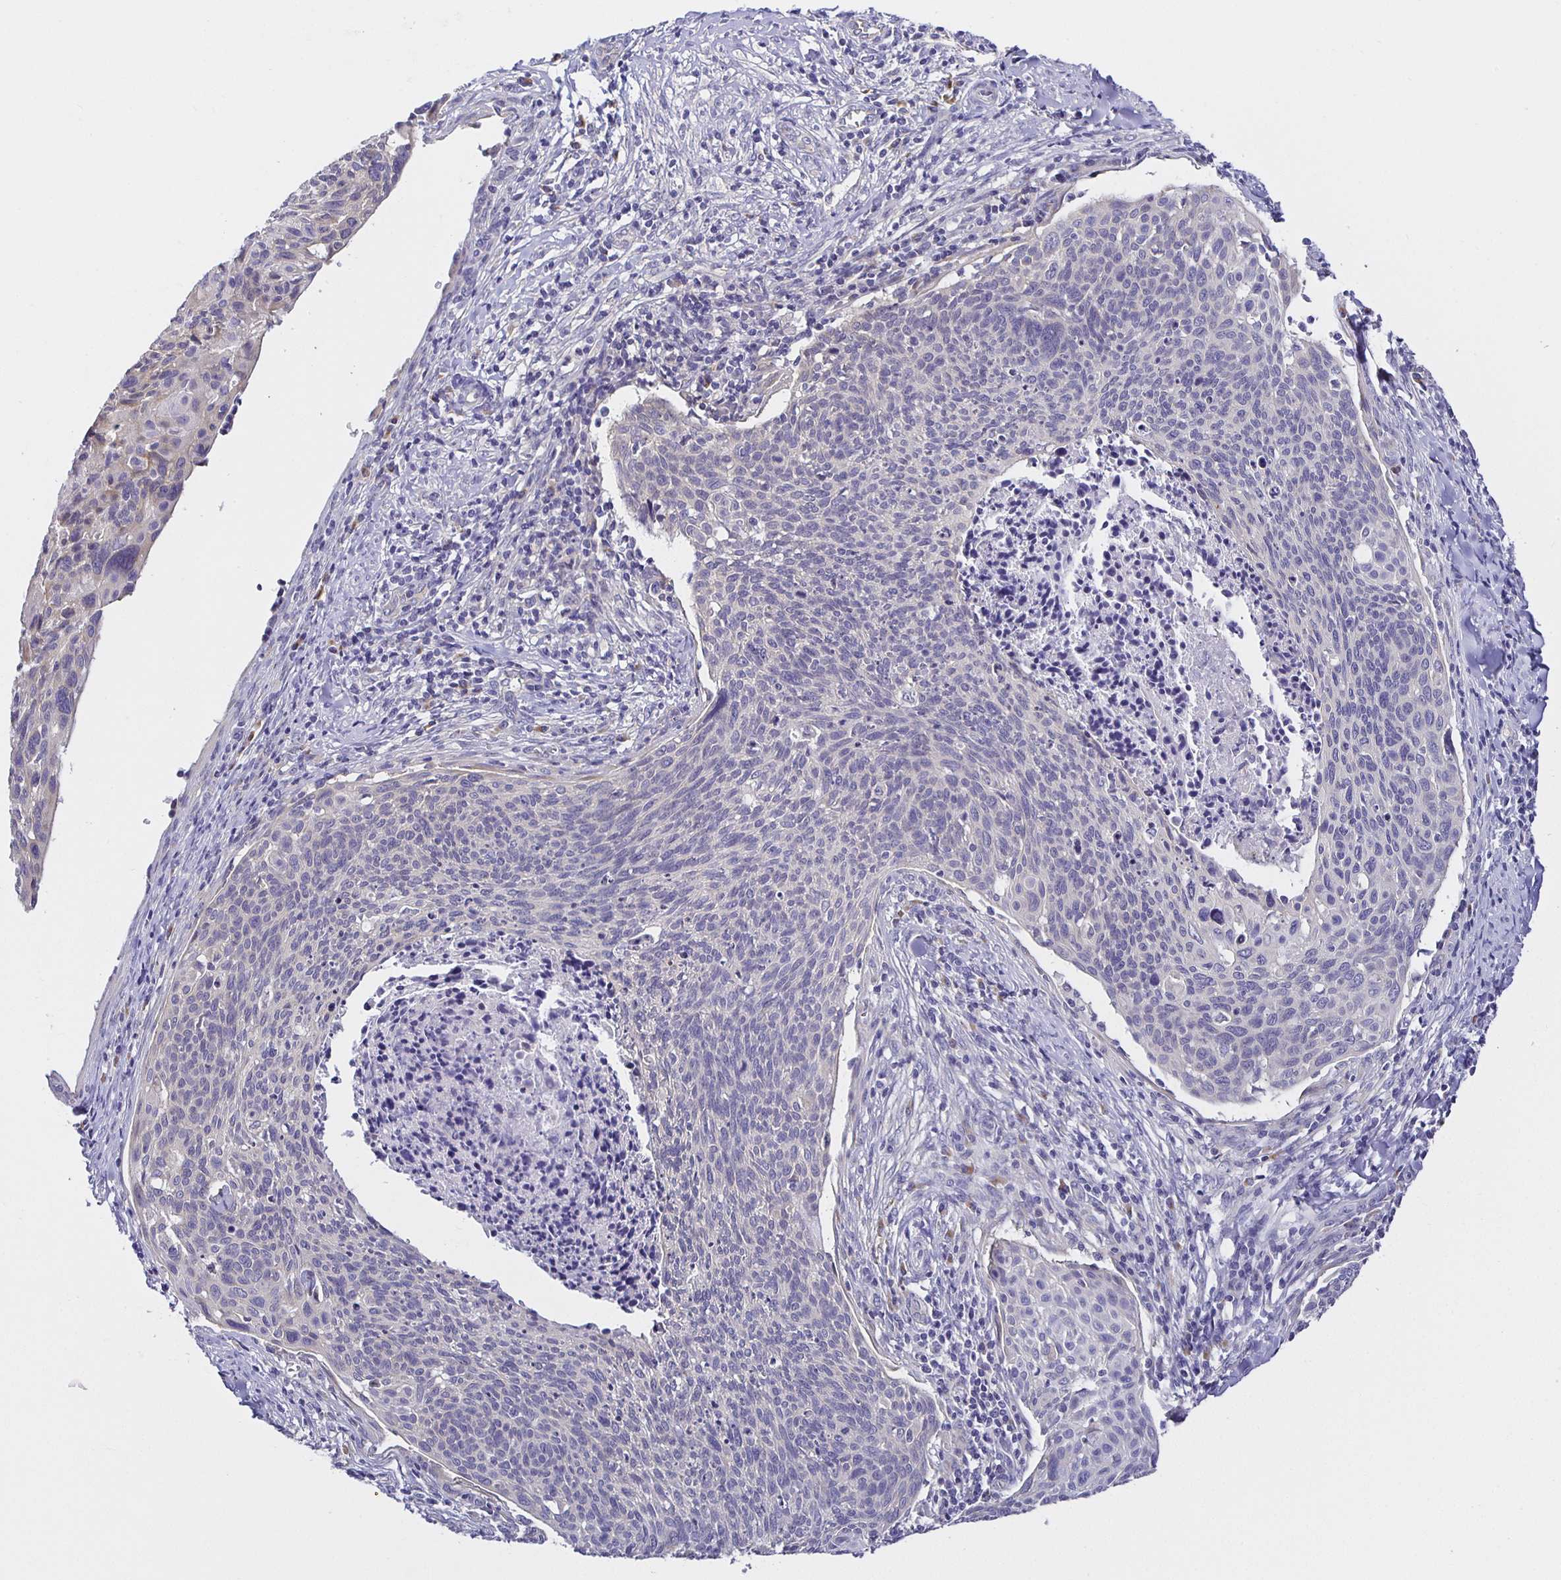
{"staining": {"intensity": "negative", "quantity": "none", "location": "none"}, "tissue": "cervical cancer", "cell_type": "Tumor cells", "image_type": "cancer", "snomed": [{"axis": "morphology", "description": "Squamous cell carcinoma, NOS"}, {"axis": "topography", "description": "Cervix"}], "caption": "Tumor cells are negative for protein expression in human cervical cancer (squamous cell carcinoma). The staining is performed using DAB (3,3'-diaminobenzidine) brown chromogen with nuclei counter-stained in using hematoxylin.", "gene": "OPALIN", "patient": {"sex": "female", "age": 49}}